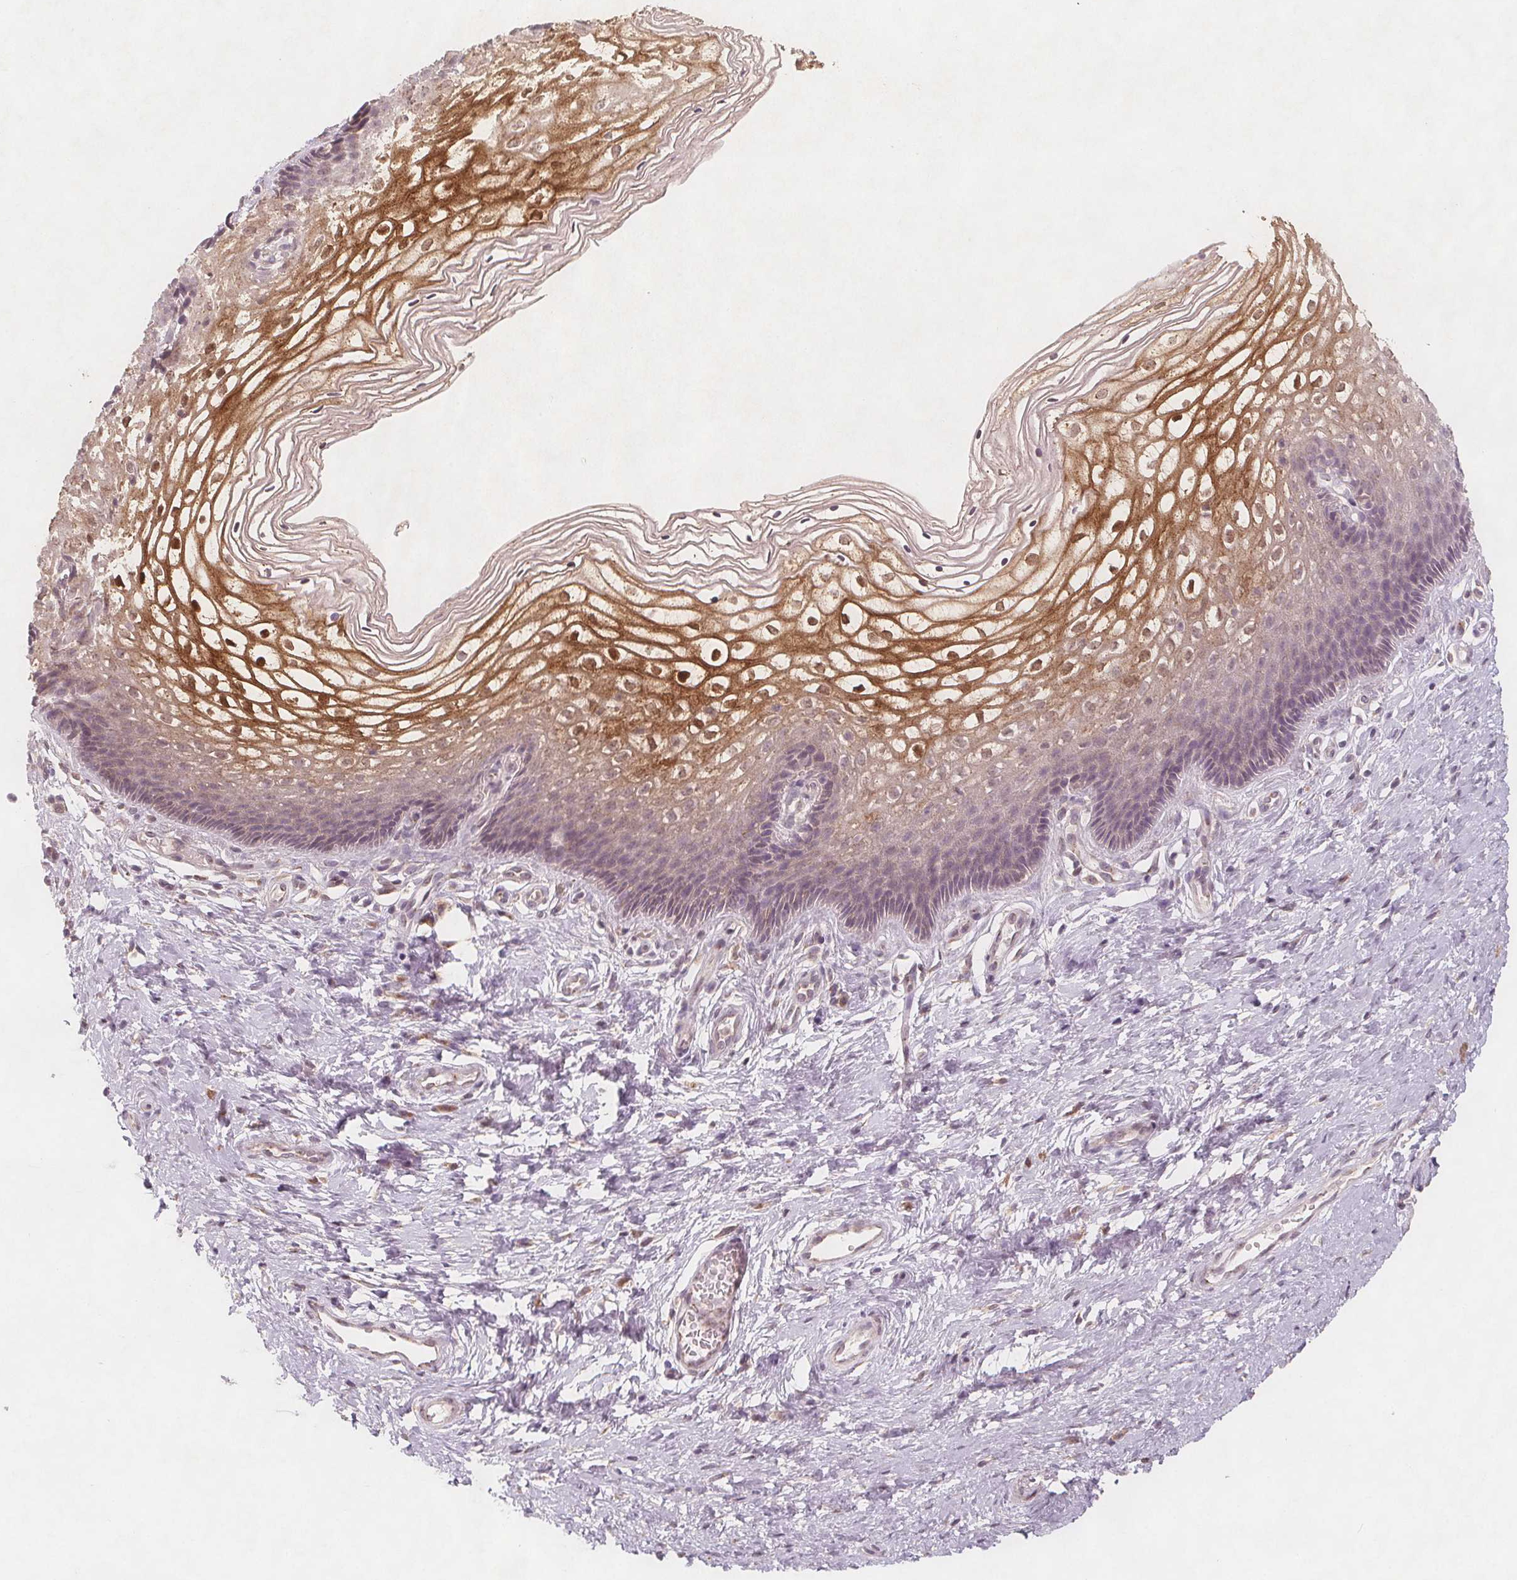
{"staining": {"intensity": "moderate", "quantity": "25%-75%", "location": "cytoplasmic/membranous,nuclear"}, "tissue": "cervix", "cell_type": "Glandular cells", "image_type": "normal", "snomed": [{"axis": "morphology", "description": "Normal tissue, NOS"}, {"axis": "topography", "description": "Cervix"}], "caption": "Protein expression by immunohistochemistry (IHC) displays moderate cytoplasmic/membranous,nuclear staining in approximately 25%-75% of glandular cells in unremarkable cervix.", "gene": "NCSTN", "patient": {"sex": "female", "age": 34}}